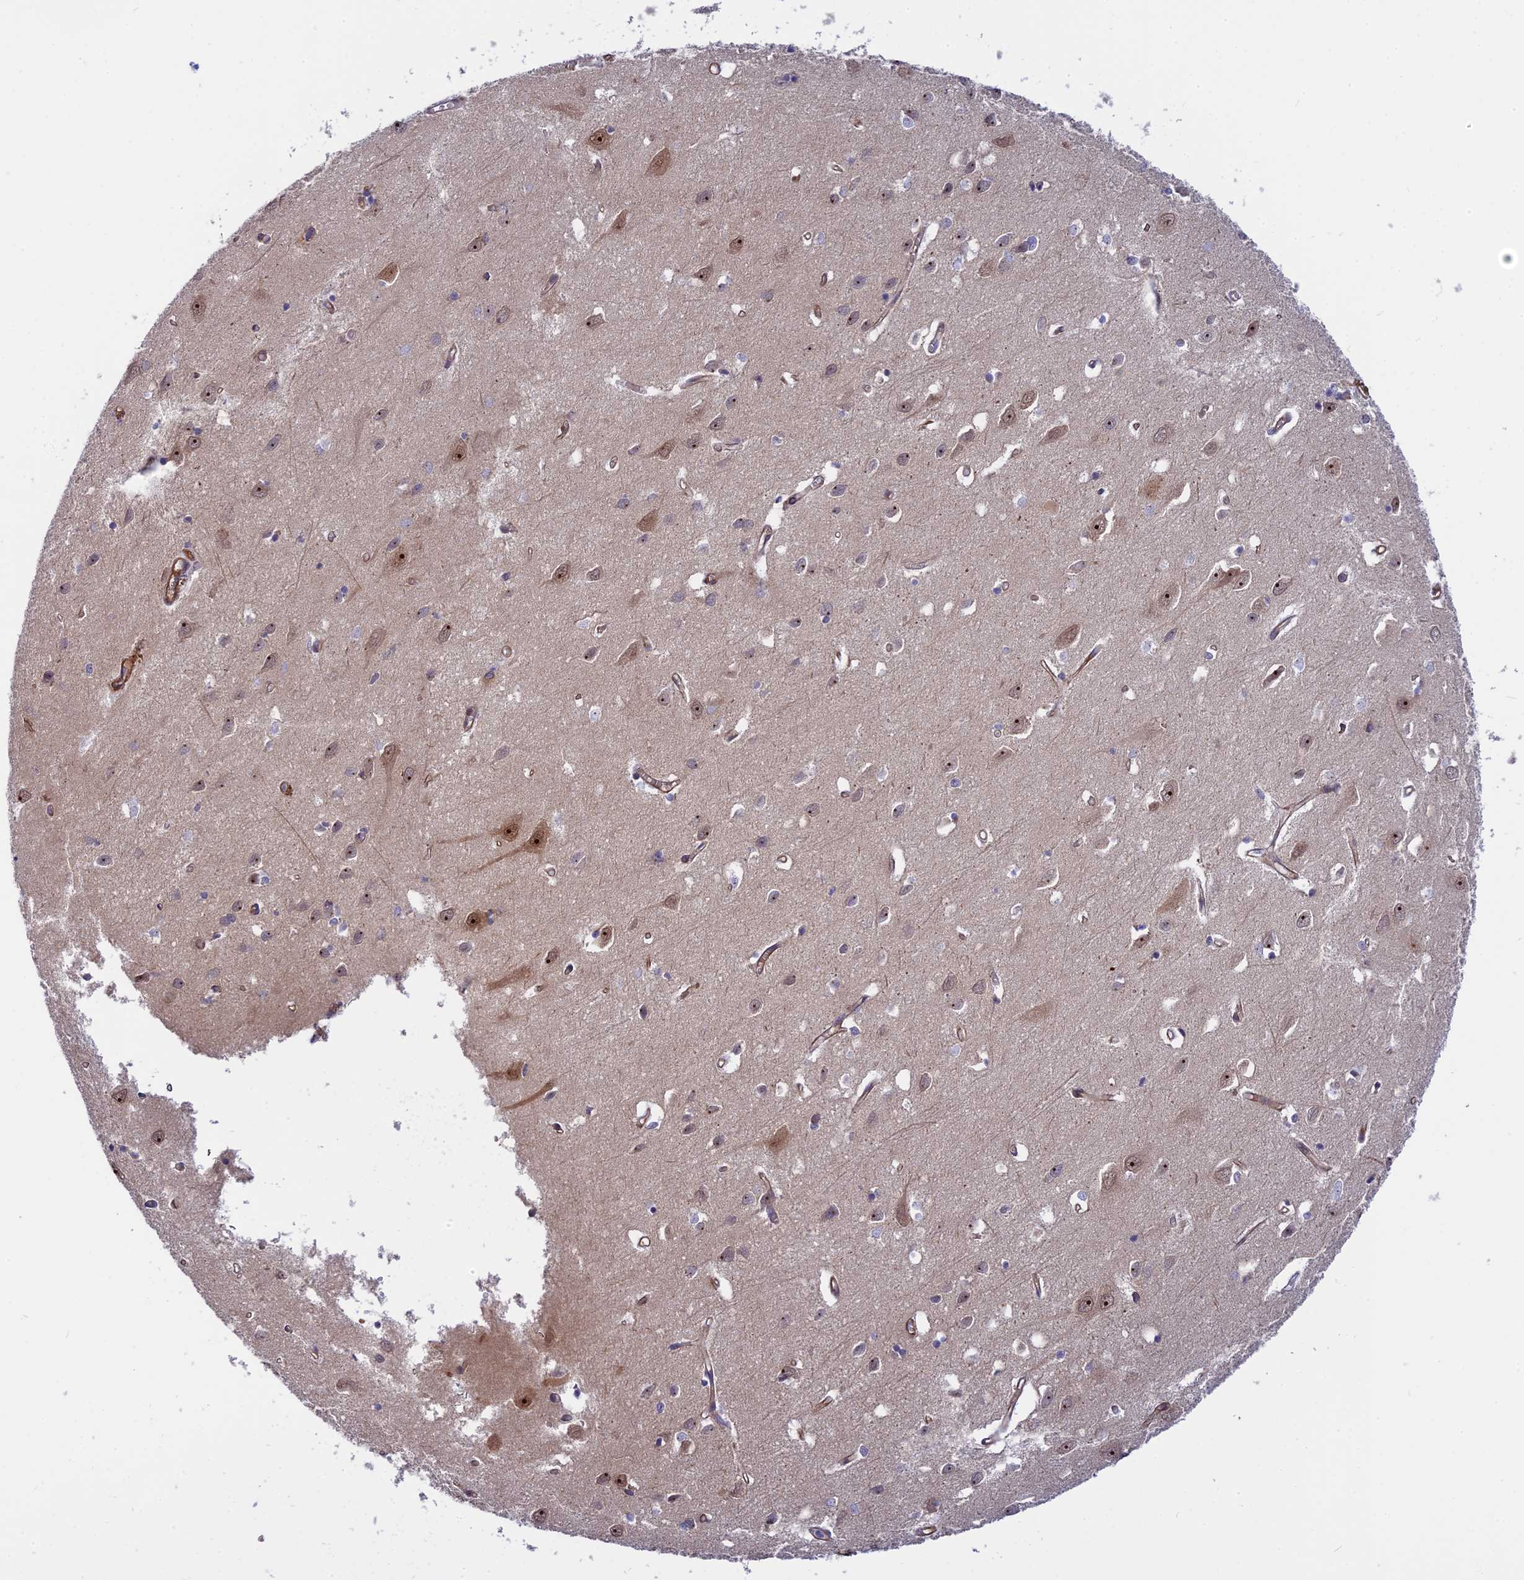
{"staining": {"intensity": "moderate", "quantity": ">75%", "location": "cytoplasmic/membranous"}, "tissue": "cerebral cortex", "cell_type": "Endothelial cells", "image_type": "normal", "snomed": [{"axis": "morphology", "description": "Normal tissue, NOS"}, {"axis": "topography", "description": "Cerebral cortex"}], "caption": "DAB (3,3'-diaminobenzidine) immunohistochemical staining of benign cerebral cortex demonstrates moderate cytoplasmic/membranous protein positivity in approximately >75% of endothelial cells.", "gene": "DBNDD1", "patient": {"sex": "female", "age": 64}}